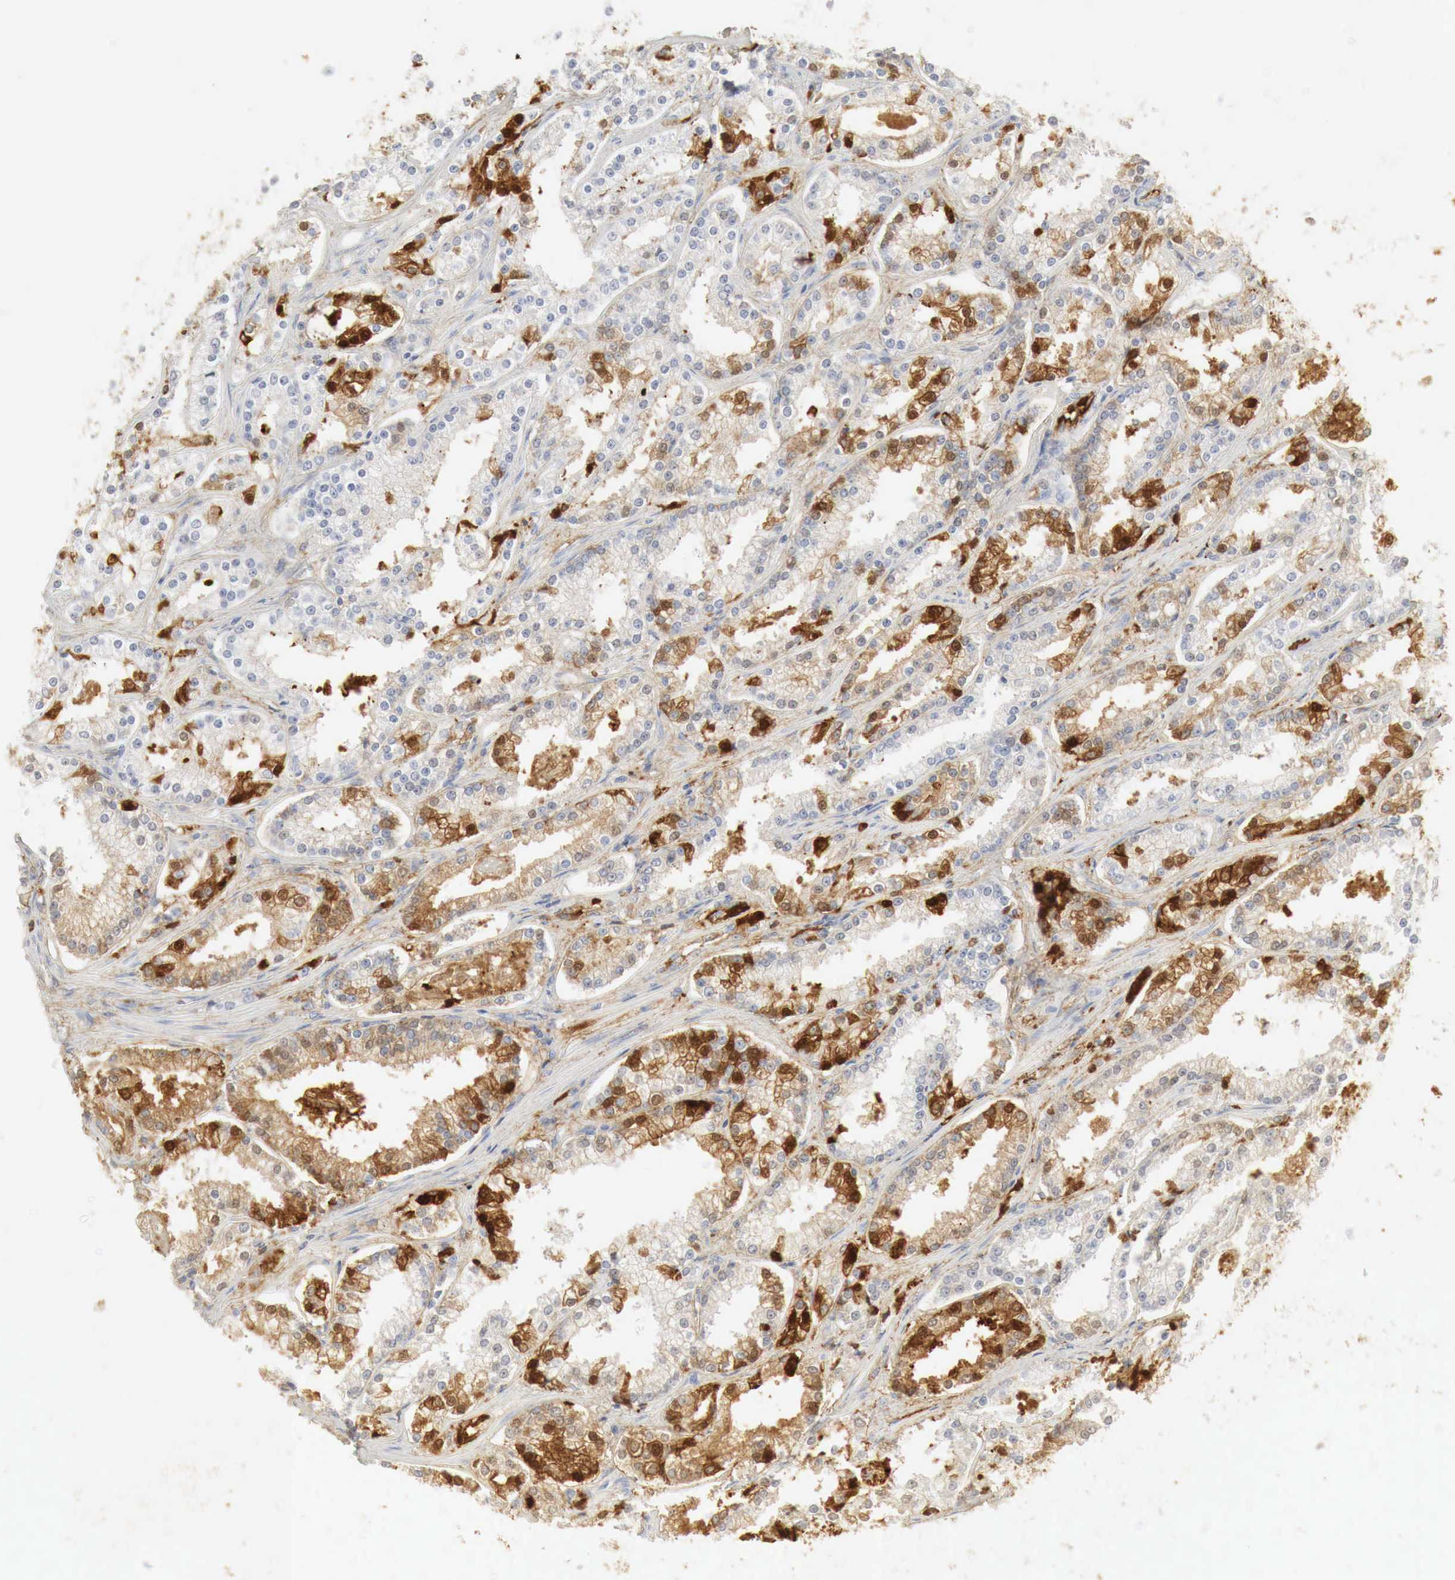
{"staining": {"intensity": "moderate", "quantity": "25%-75%", "location": "cytoplasmic/membranous"}, "tissue": "prostate cancer", "cell_type": "Tumor cells", "image_type": "cancer", "snomed": [{"axis": "morphology", "description": "Adenocarcinoma, Medium grade"}, {"axis": "topography", "description": "Prostate"}], "caption": "About 25%-75% of tumor cells in human adenocarcinoma (medium-grade) (prostate) display moderate cytoplasmic/membranous protein positivity as visualized by brown immunohistochemical staining.", "gene": "IGLC3", "patient": {"sex": "male", "age": 73}}